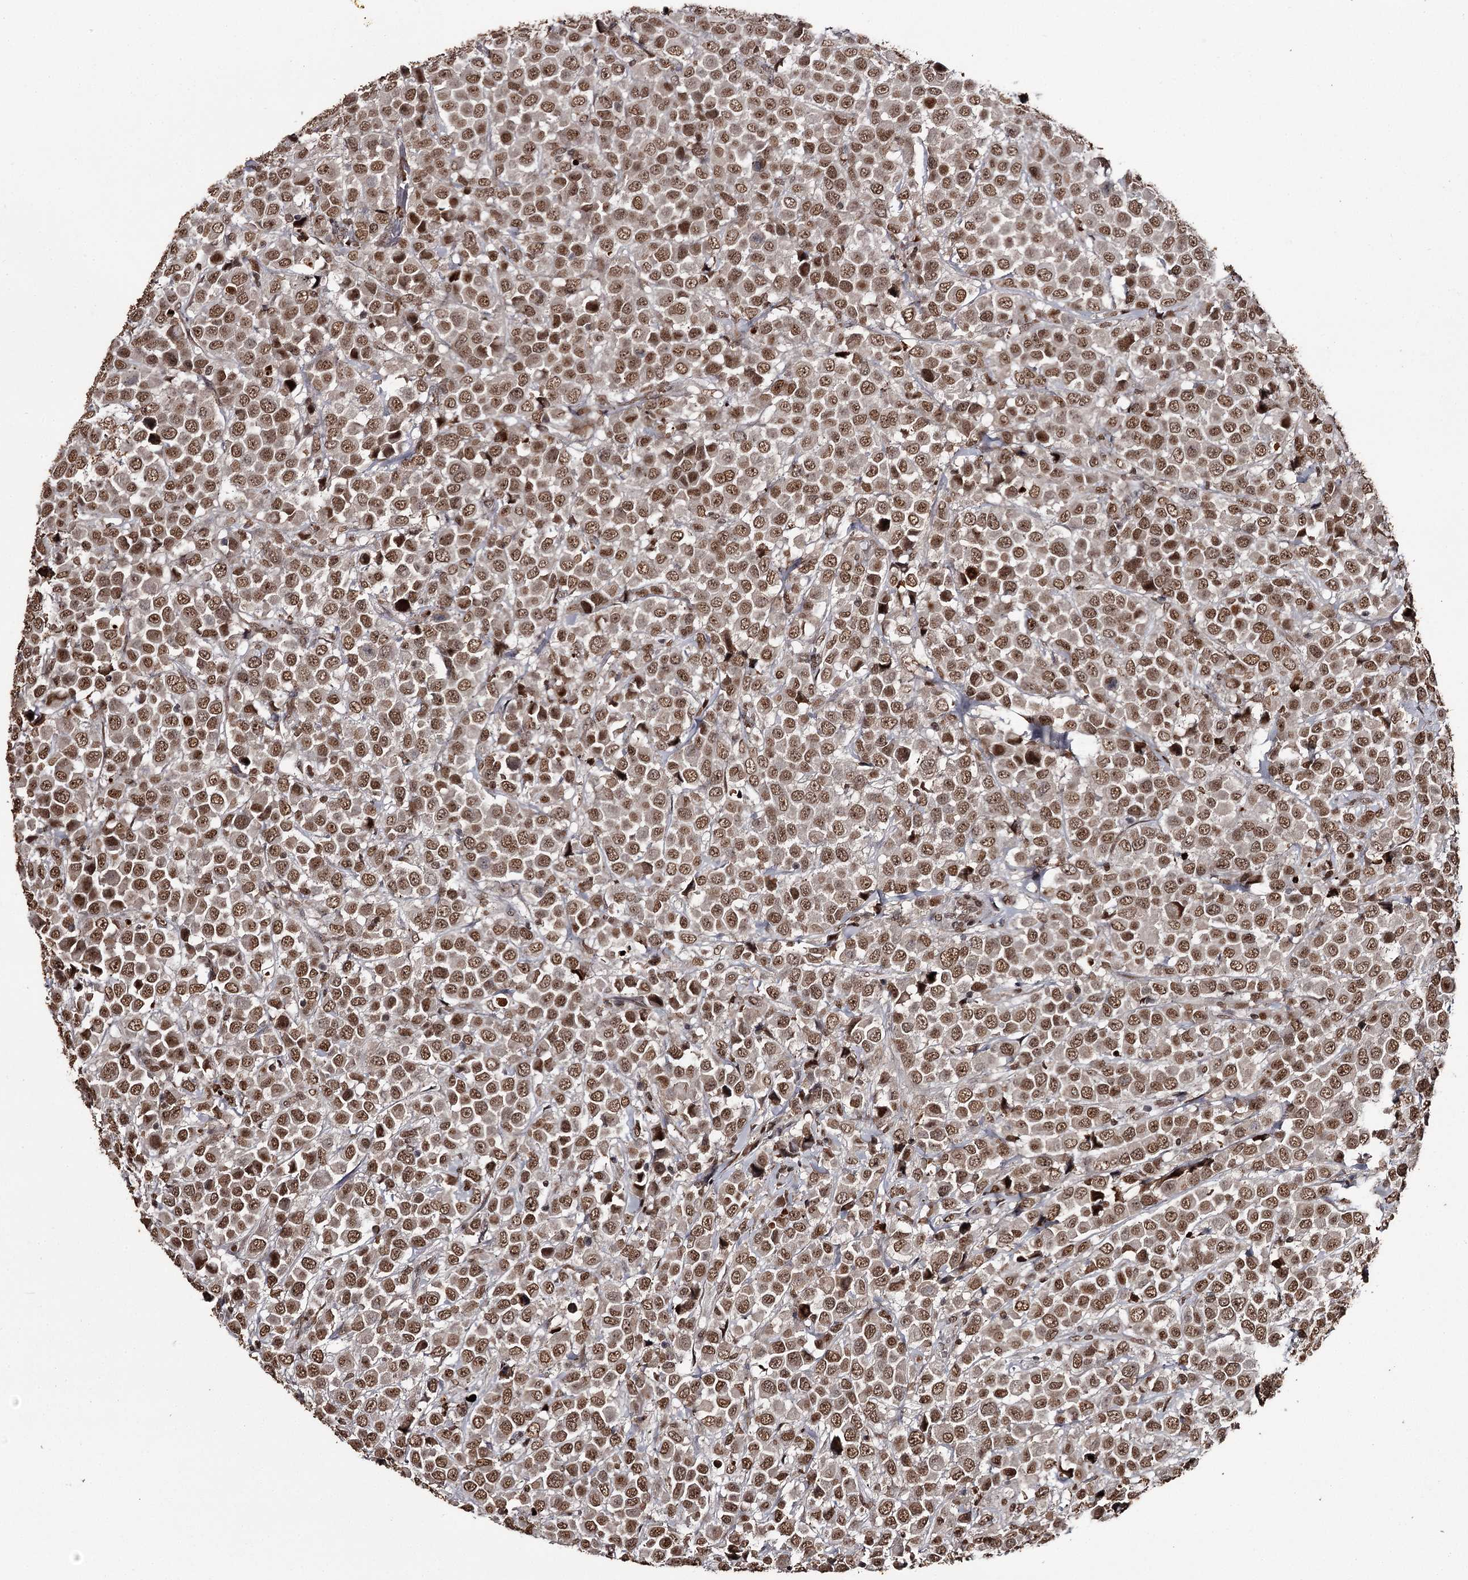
{"staining": {"intensity": "moderate", "quantity": ">75%", "location": "nuclear"}, "tissue": "breast cancer", "cell_type": "Tumor cells", "image_type": "cancer", "snomed": [{"axis": "morphology", "description": "Duct carcinoma"}, {"axis": "topography", "description": "Breast"}], "caption": "Protein expression analysis of human breast infiltrating ductal carcinoma reveals moderate nuclear staining in about >75% of tumor cells. (DAB (3,3'-diaminobenzidine) = brown stain, brightfield microscopy at high magnification).", "gene": "THYN1", "patient": {"sex": "female", "age": 61}}